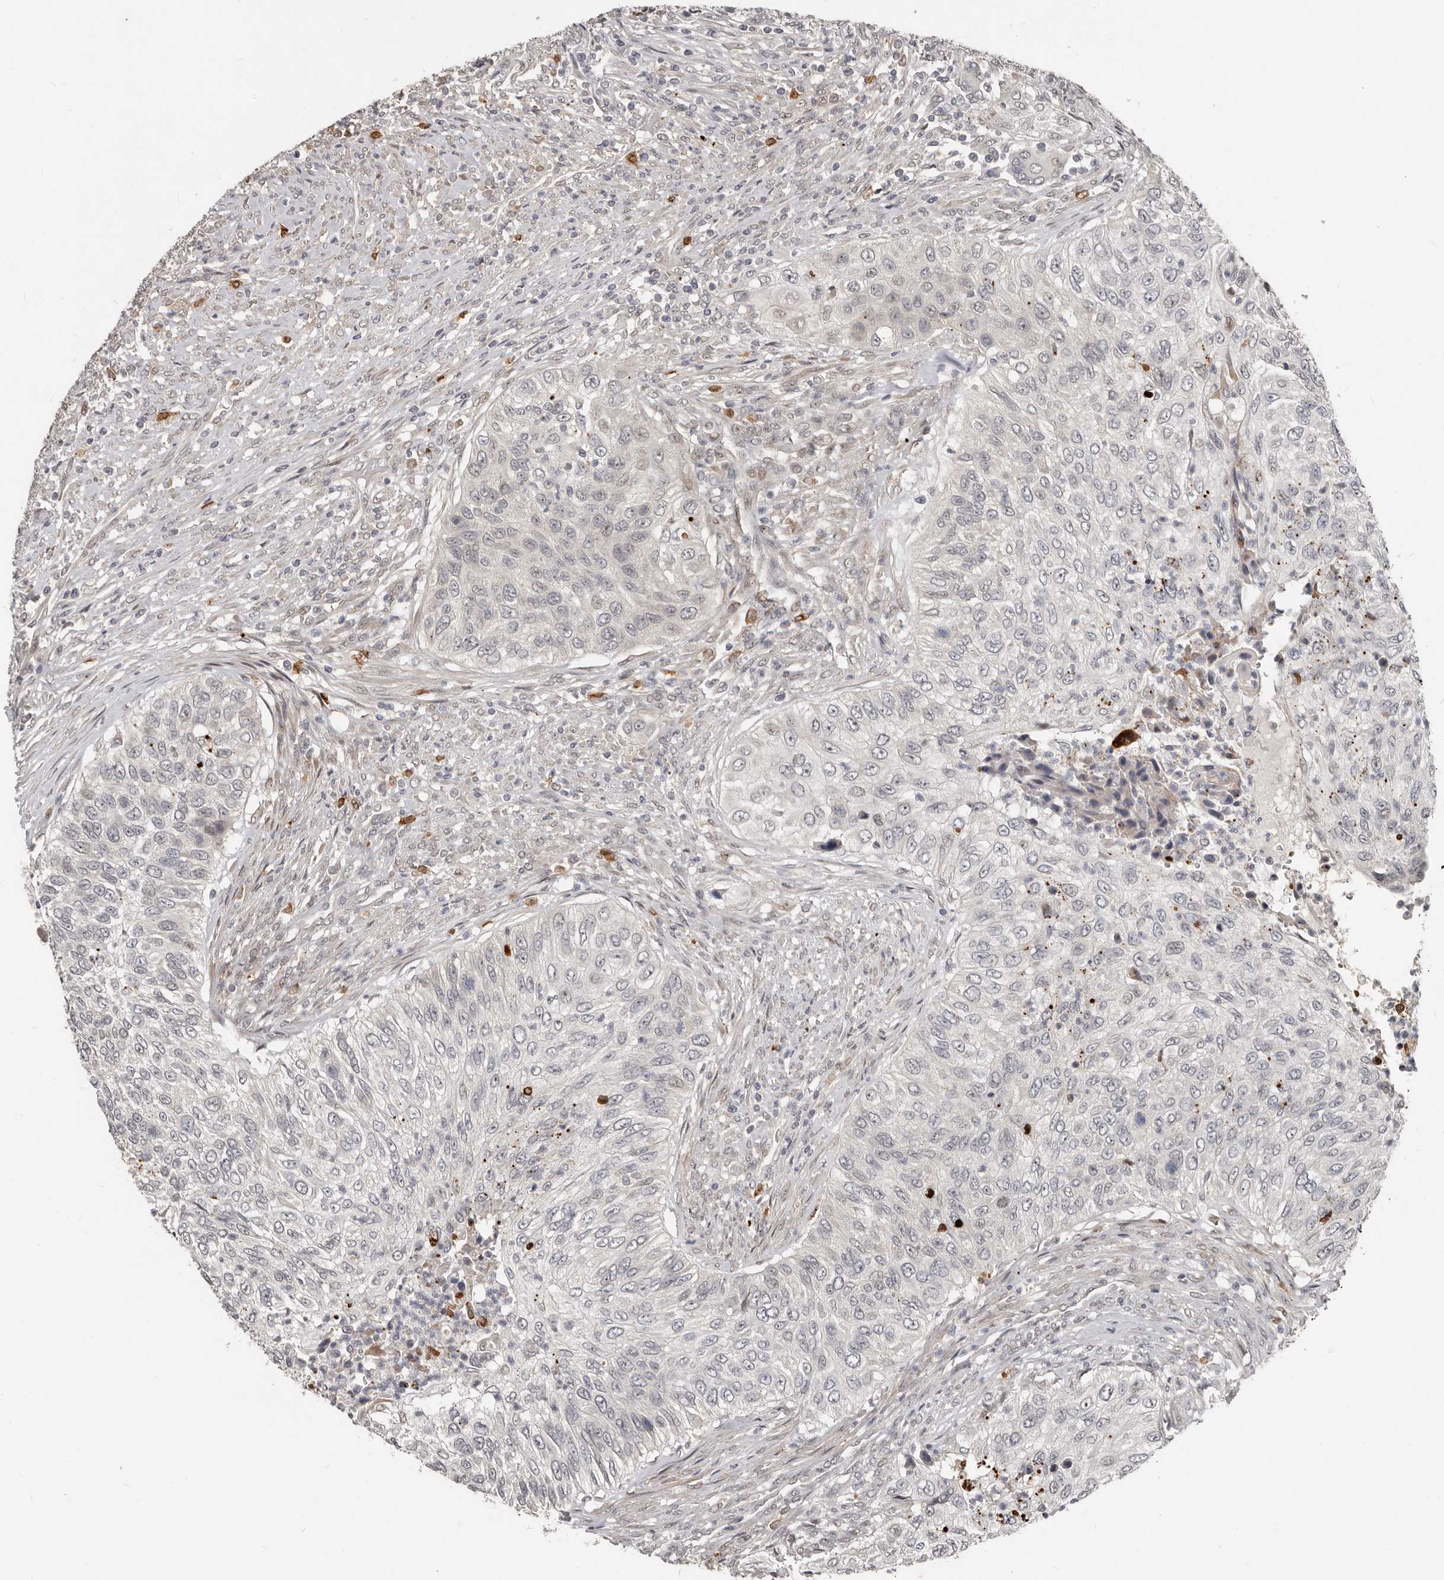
{"staining": {"intensity": "negative", "quantity": "none", "location": "none"}, "tissue": "urothelial cancer", "cell_type": "Tumor cells", "image_type": "cancer", "snomed": [{"axis": "morphology", "description": "Urothelial carcinoma, High grade"}, {"axis": "topography", "description": "Urinary bladder"}], "caption": "The micrograph demonstrates no significant expression in tumor cells of urothelial cancer.", "gene": "APOL6", "patient": {"sex": "female", "age": 60}}